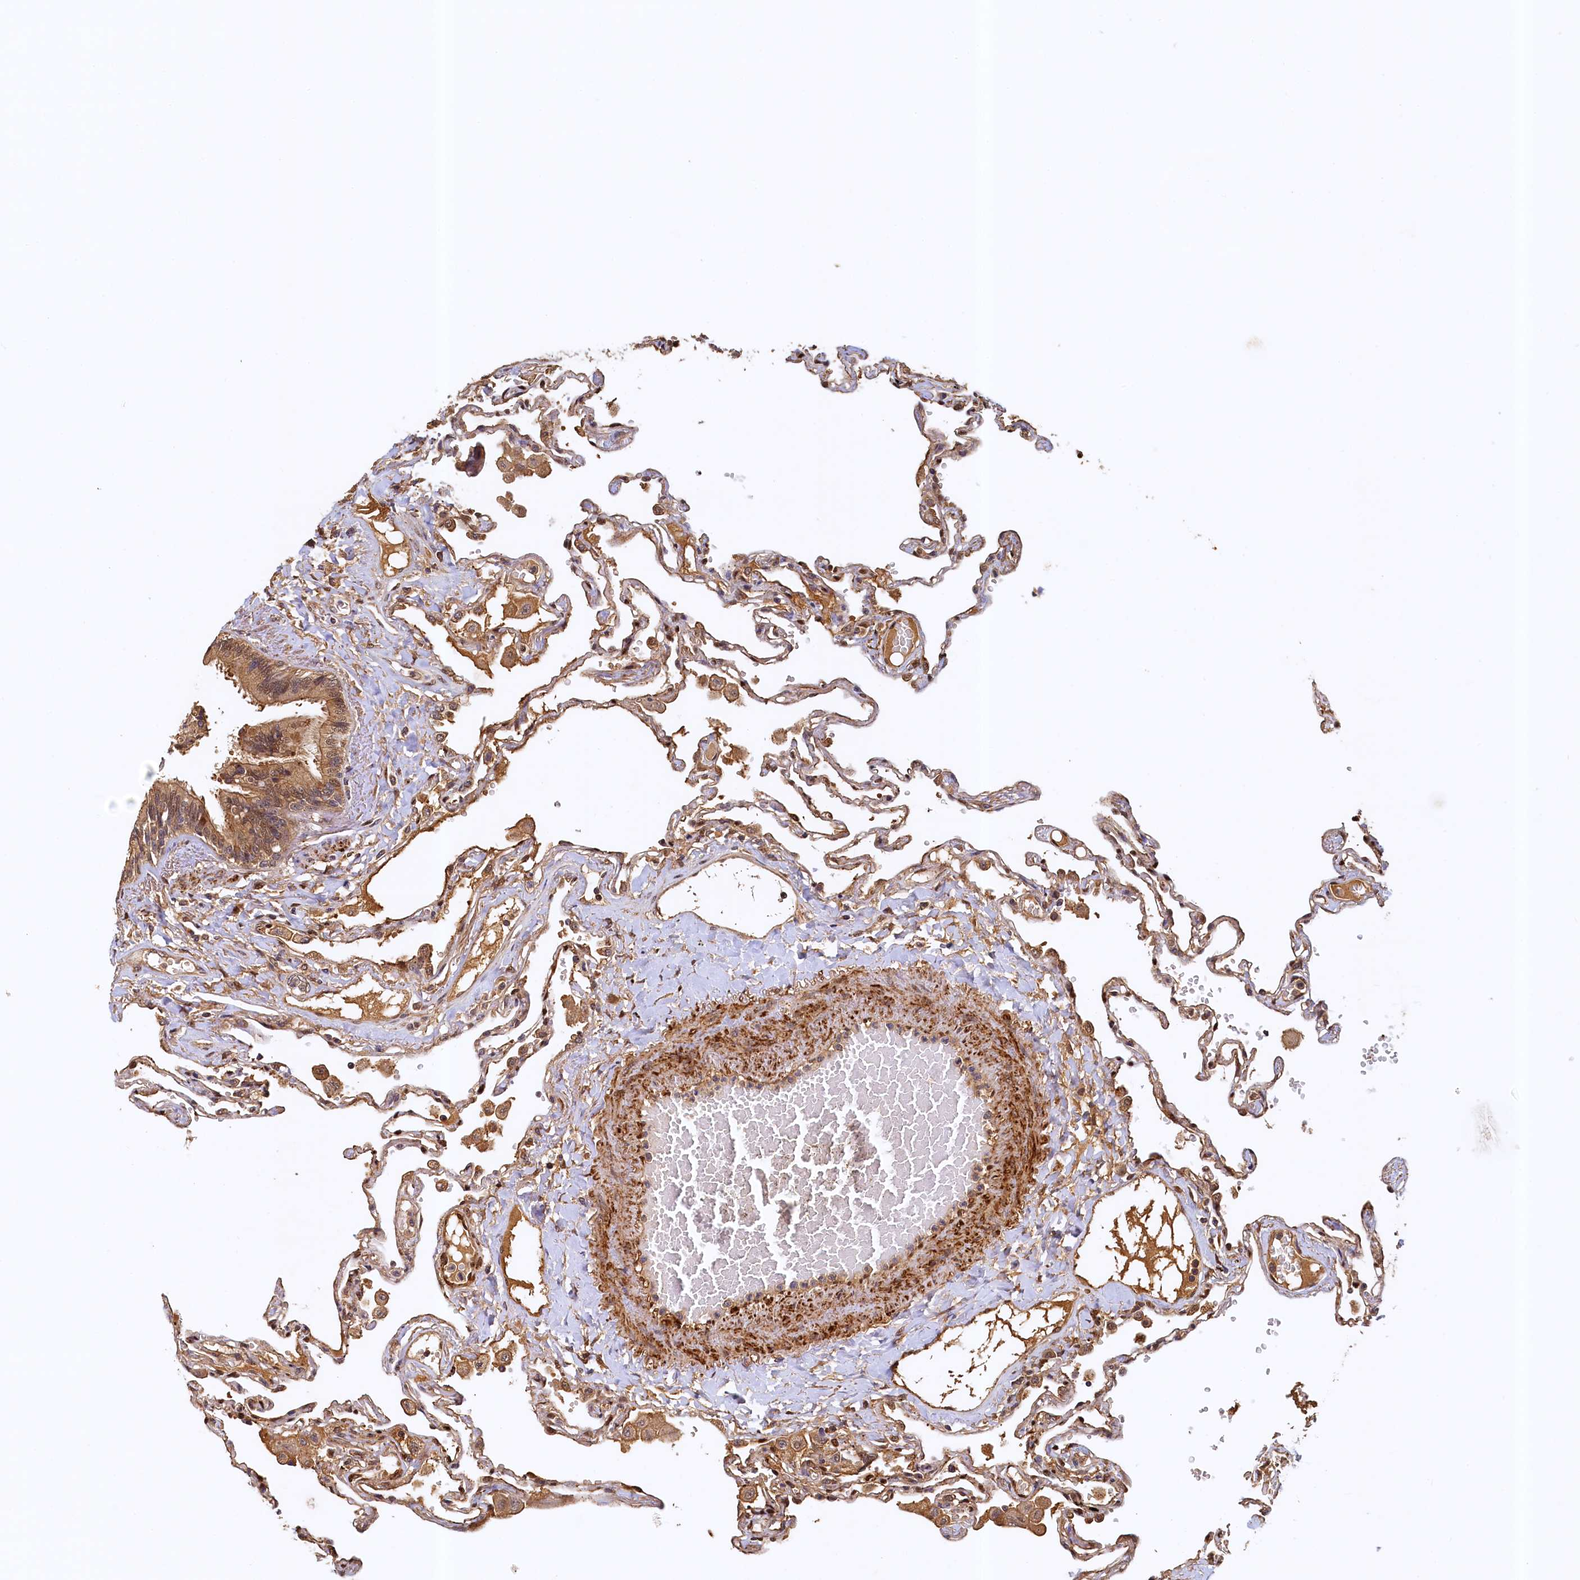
{"staining": {"intensity": "moderate", "quantity": "25%-75%", "location": "nuclear"}, "tissue": "lung", "cell_type": "Alveolar cells", "image_type": "normal", "snomed": [{"axis": "morphology", "description": "Normal tissue, NOS"}, {"axis": "topography", "description": "Lung"}], "caption": "Moderate nuclear protein staining is present in about 25%-75% of alveolar cells in lung.", "gene": "UBL7", "patient": {"sex": "female", "age": 67}}